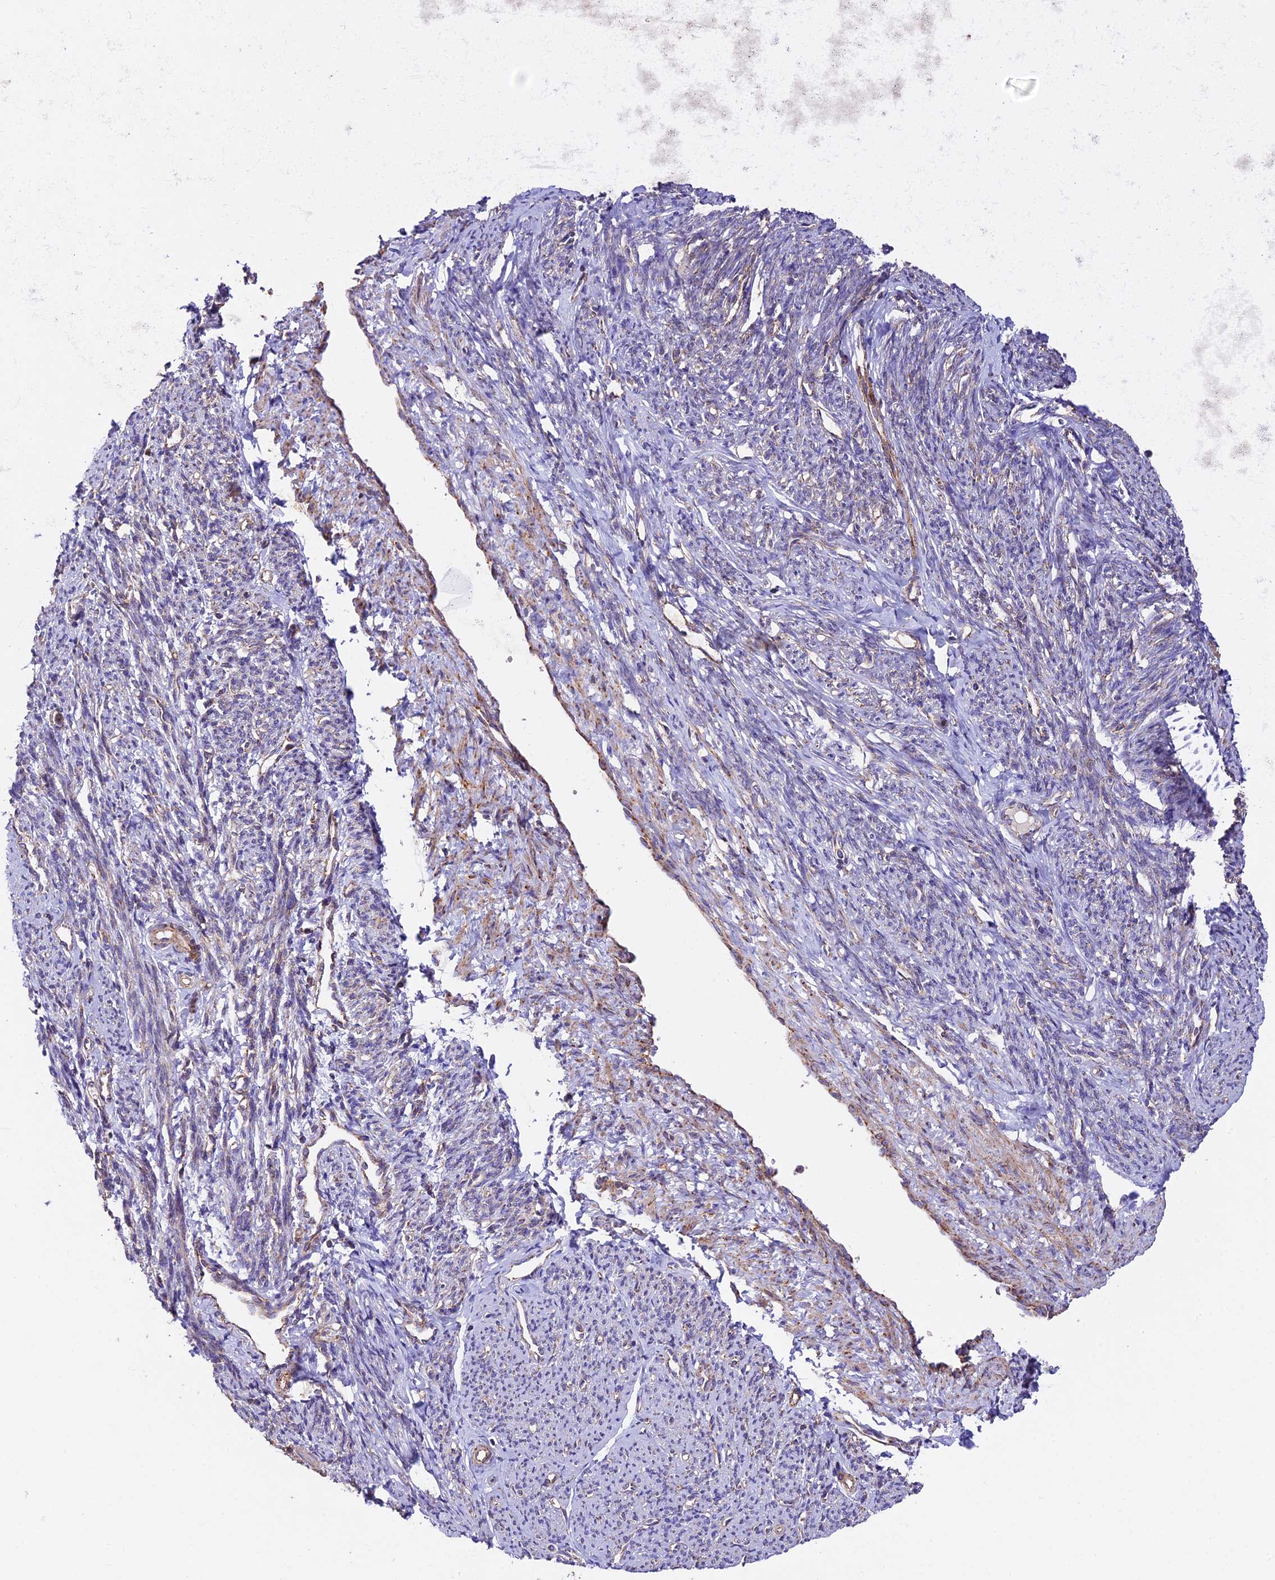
{"staining": {"intensity": "moderate", "quantity": "25%-75%", "location": "cytoplasmic/membranous"}, "tissue": "smooth muscle", "cell_type": "Smooth muscle cells", "image_type": "normal", "snomed": [{"axis": "morphology", "description": "Normal tissue, NOS"}, {"axis": "topography", "description": "Smooth muscle"}, {"axis": "topography", "description": "Uterus"}], "caption": "The histopathology image reveals immunohistochemical staining of benign smooth muscle. There is moderate cytoplasmic/membranous expression is identified in about 25%-75% of smooth muscle cells.", "gene": "NDUFA8", "patient": {"sex": "female", "age": 59}}